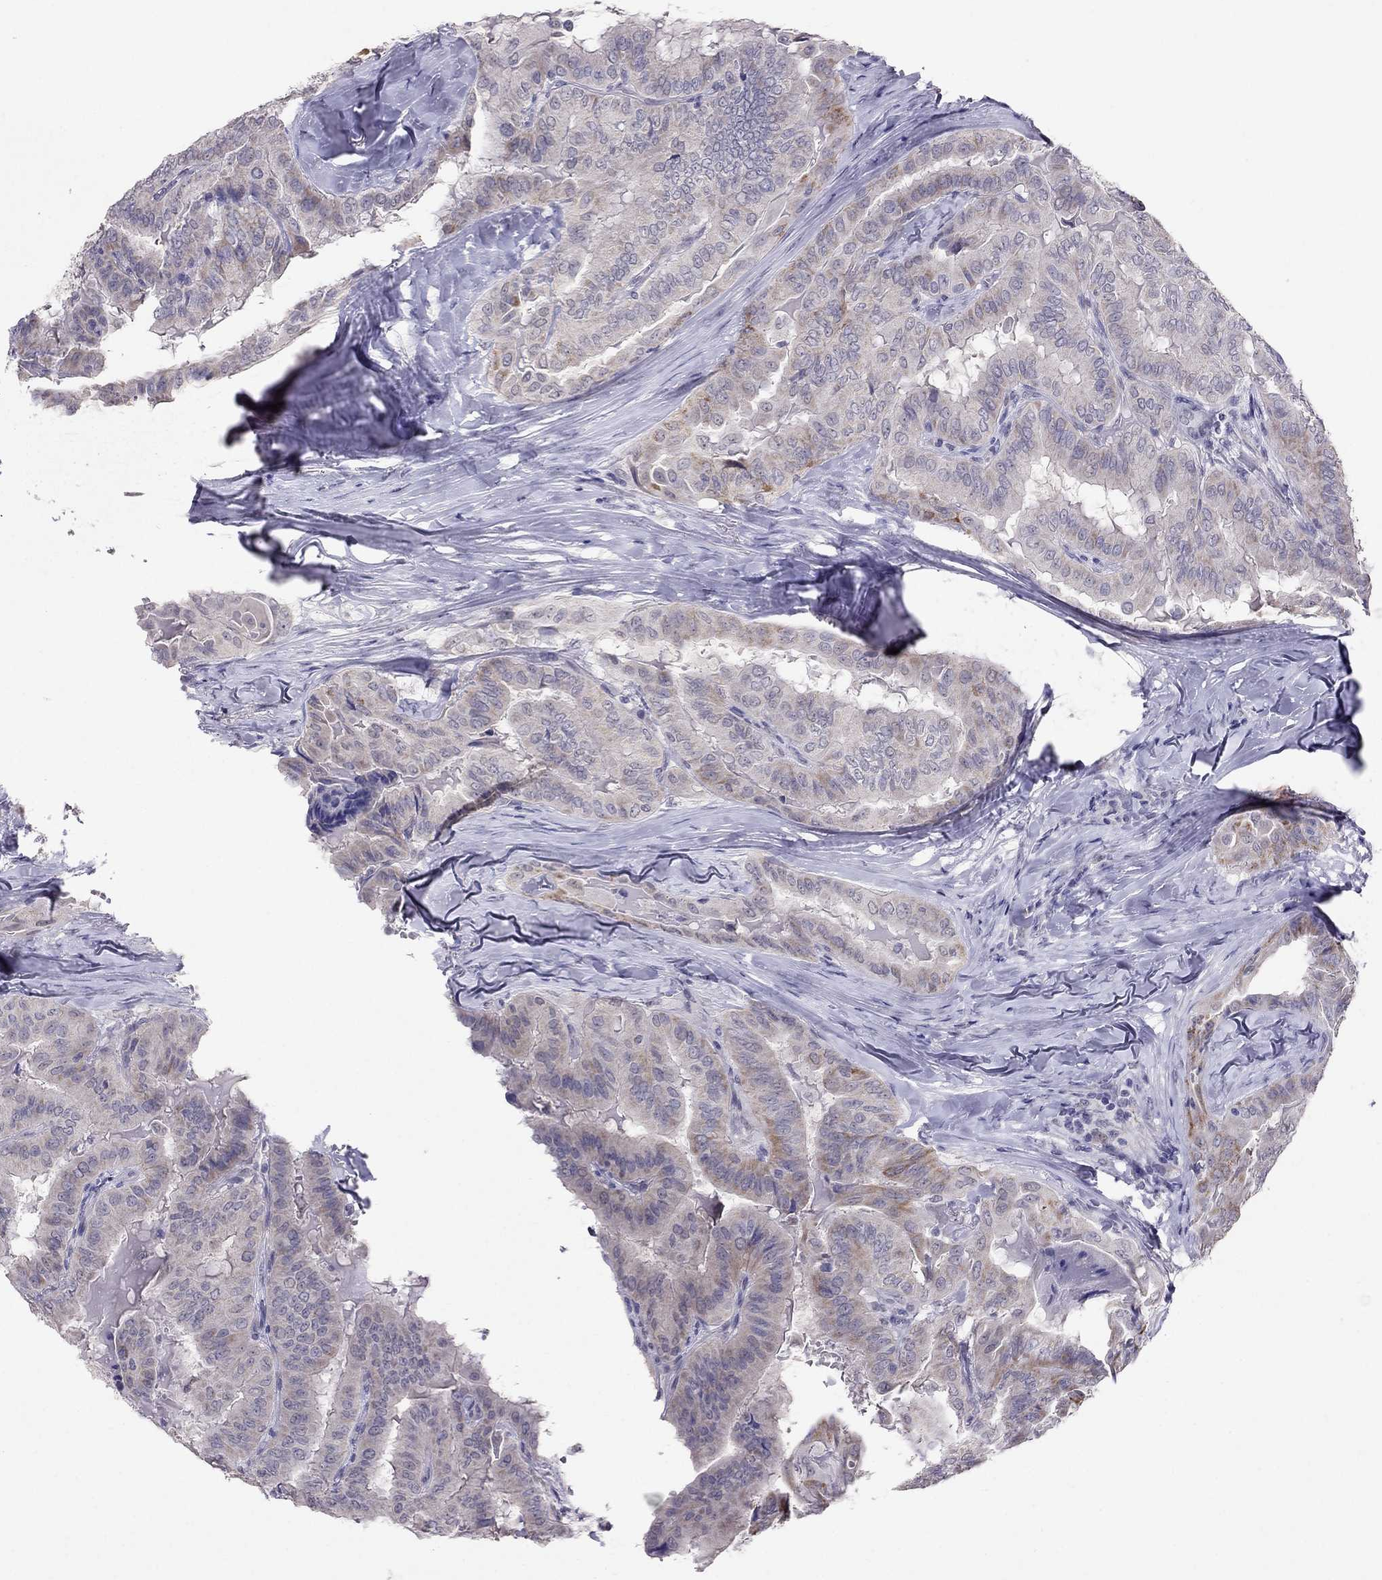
{"staining": {"intensity": "weak", "quantity": "<25%", "location": "cytoplasmic/membranous"}, "tissue": "thyroid cancer", "cell_type": "Tumor cells", "image_type": "cancer", "snomed": [{"axis": "morphology", "description": "Papillary adenocarcinoma, NOS"}, {"axis": "topography", "description": "Thyroid gland"}], "caption": "A micrograph of human thyroid cancer (papillary adenocarcinoma) is negative for staining in tumor cells.", "gene": "MYO3B", "patient": {"sex": "female", "age": 68}}